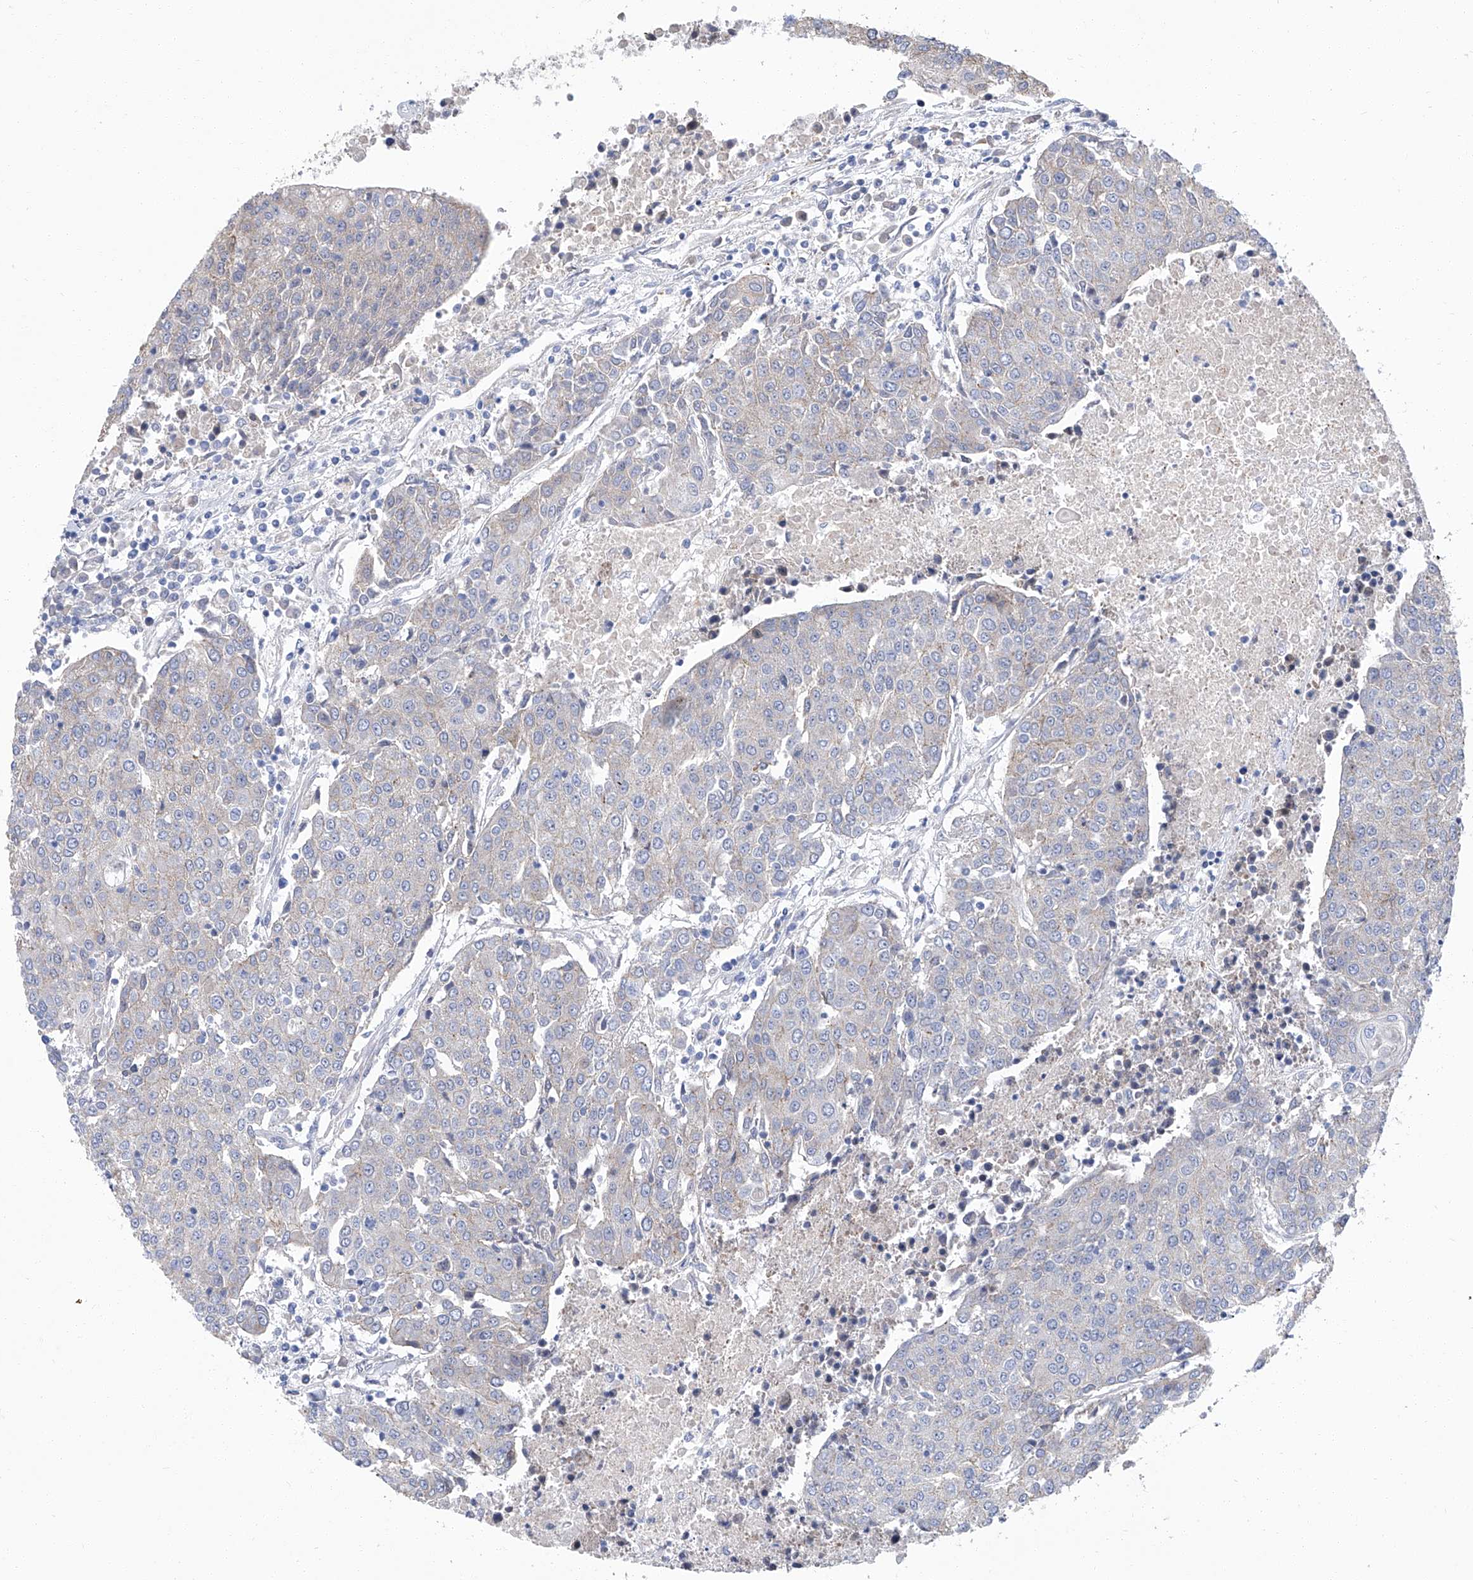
{"staining": {"intensity": "negative", "quantity": "none", "location": "none"}, "tissue": "urothelial cancer", "cell_type": "Tumor cells", "image_type": "cancer", "snomed": [{"axis": "morphology", "description": "Urothelial carcinoma, High grade"}, {"axis": "topography", "description": "Urinary bladder"}], "caption": "Protein analysis of urothelial carcinoma (high-grade) demonstrates no significant staining in tumor cells.", "gene": "PARD3", "patient": {"sex": "female", "age": 85}}